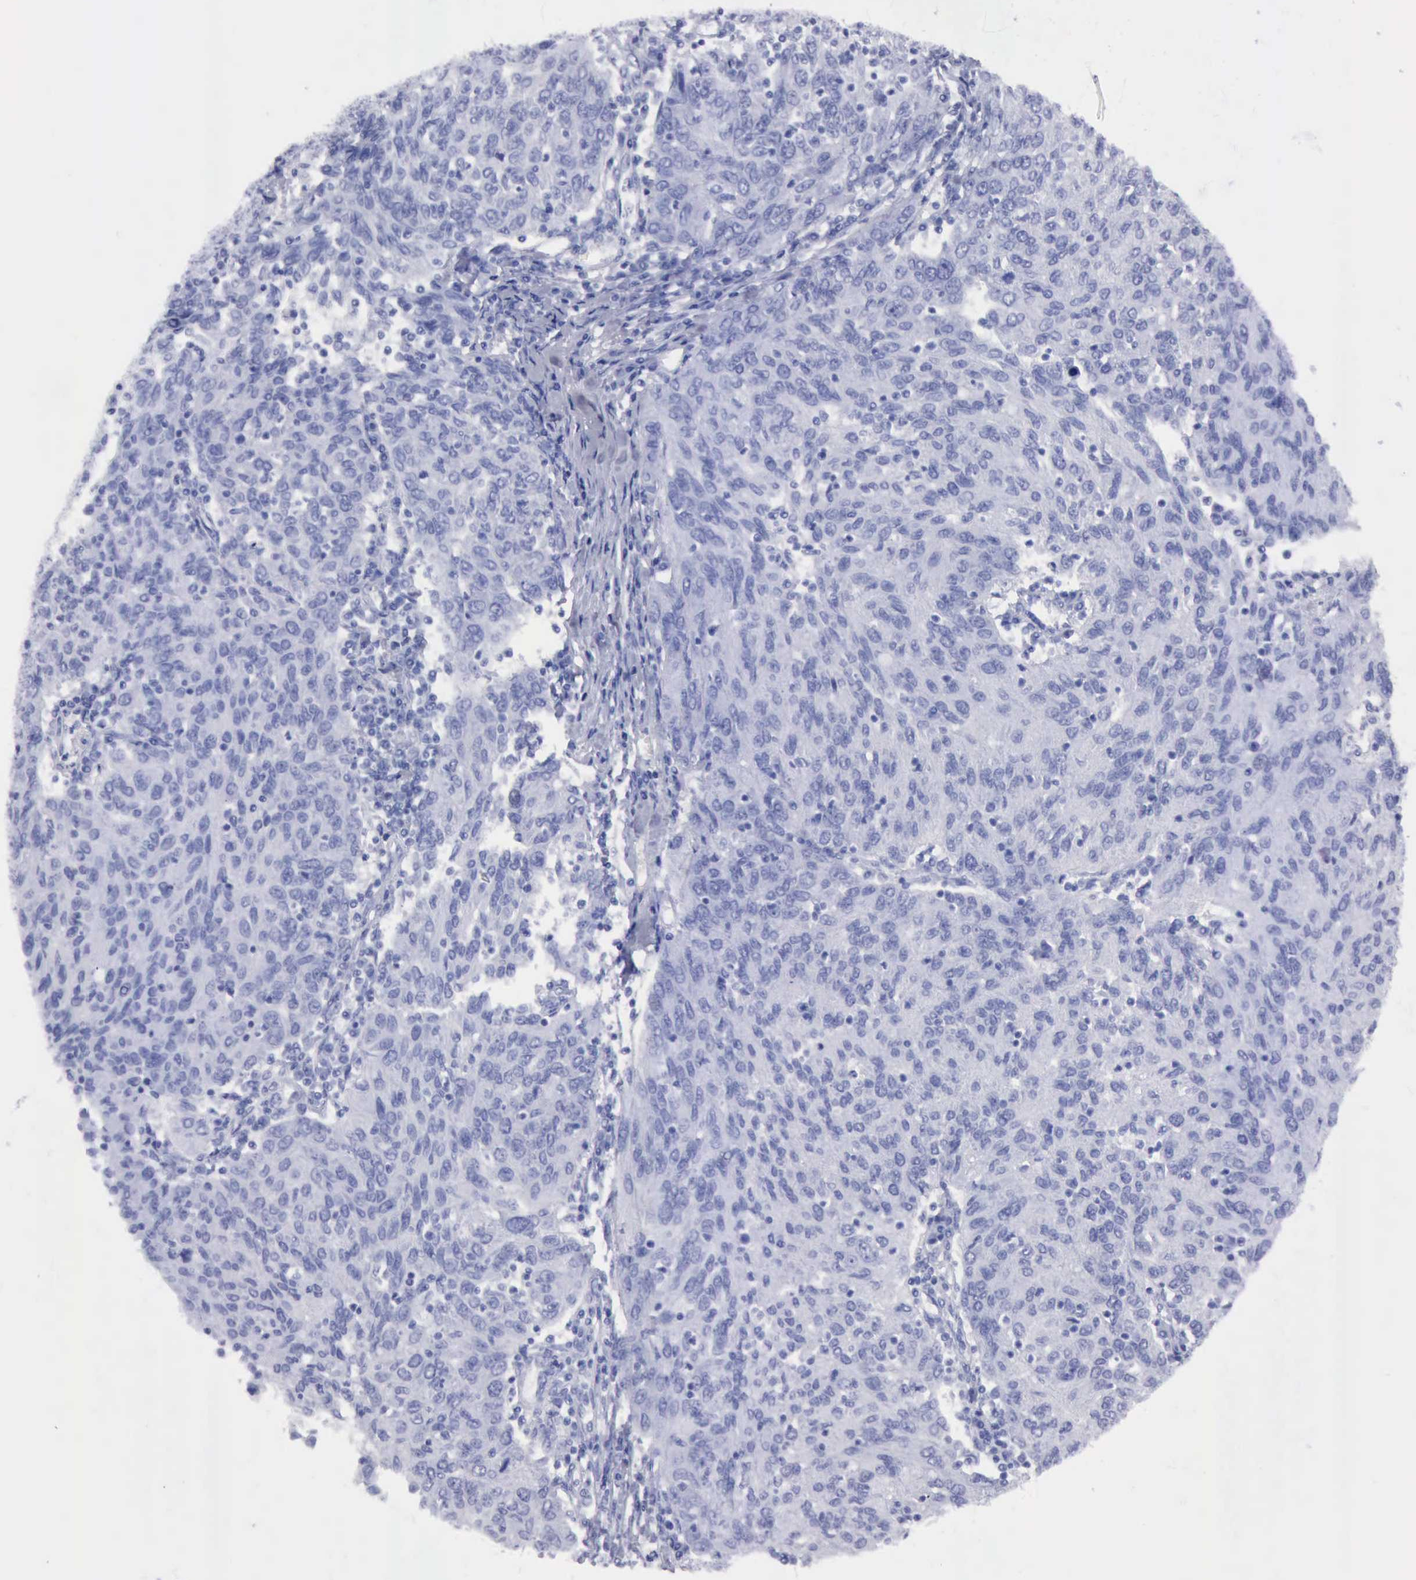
{"staining": {"intensity": "negative", "quantity": "none", "location": "none"}, "tissue": "ovarian cancer", "cell_type": "Tumor cells", "image_type": "cancer", "snomed": [{"axis": "morphology", "description": "Carcinoma, endometroid"}, {"axis": "topography", "description": "Ovary"}], "caption": "This is a histopathology image of immunohistochemistry staining of endometroid carcinoma (ovarian), which shows no staining in tumor cells.", "gene": "CYP19A1", "patient": {"sex": "female", "age": 50}}